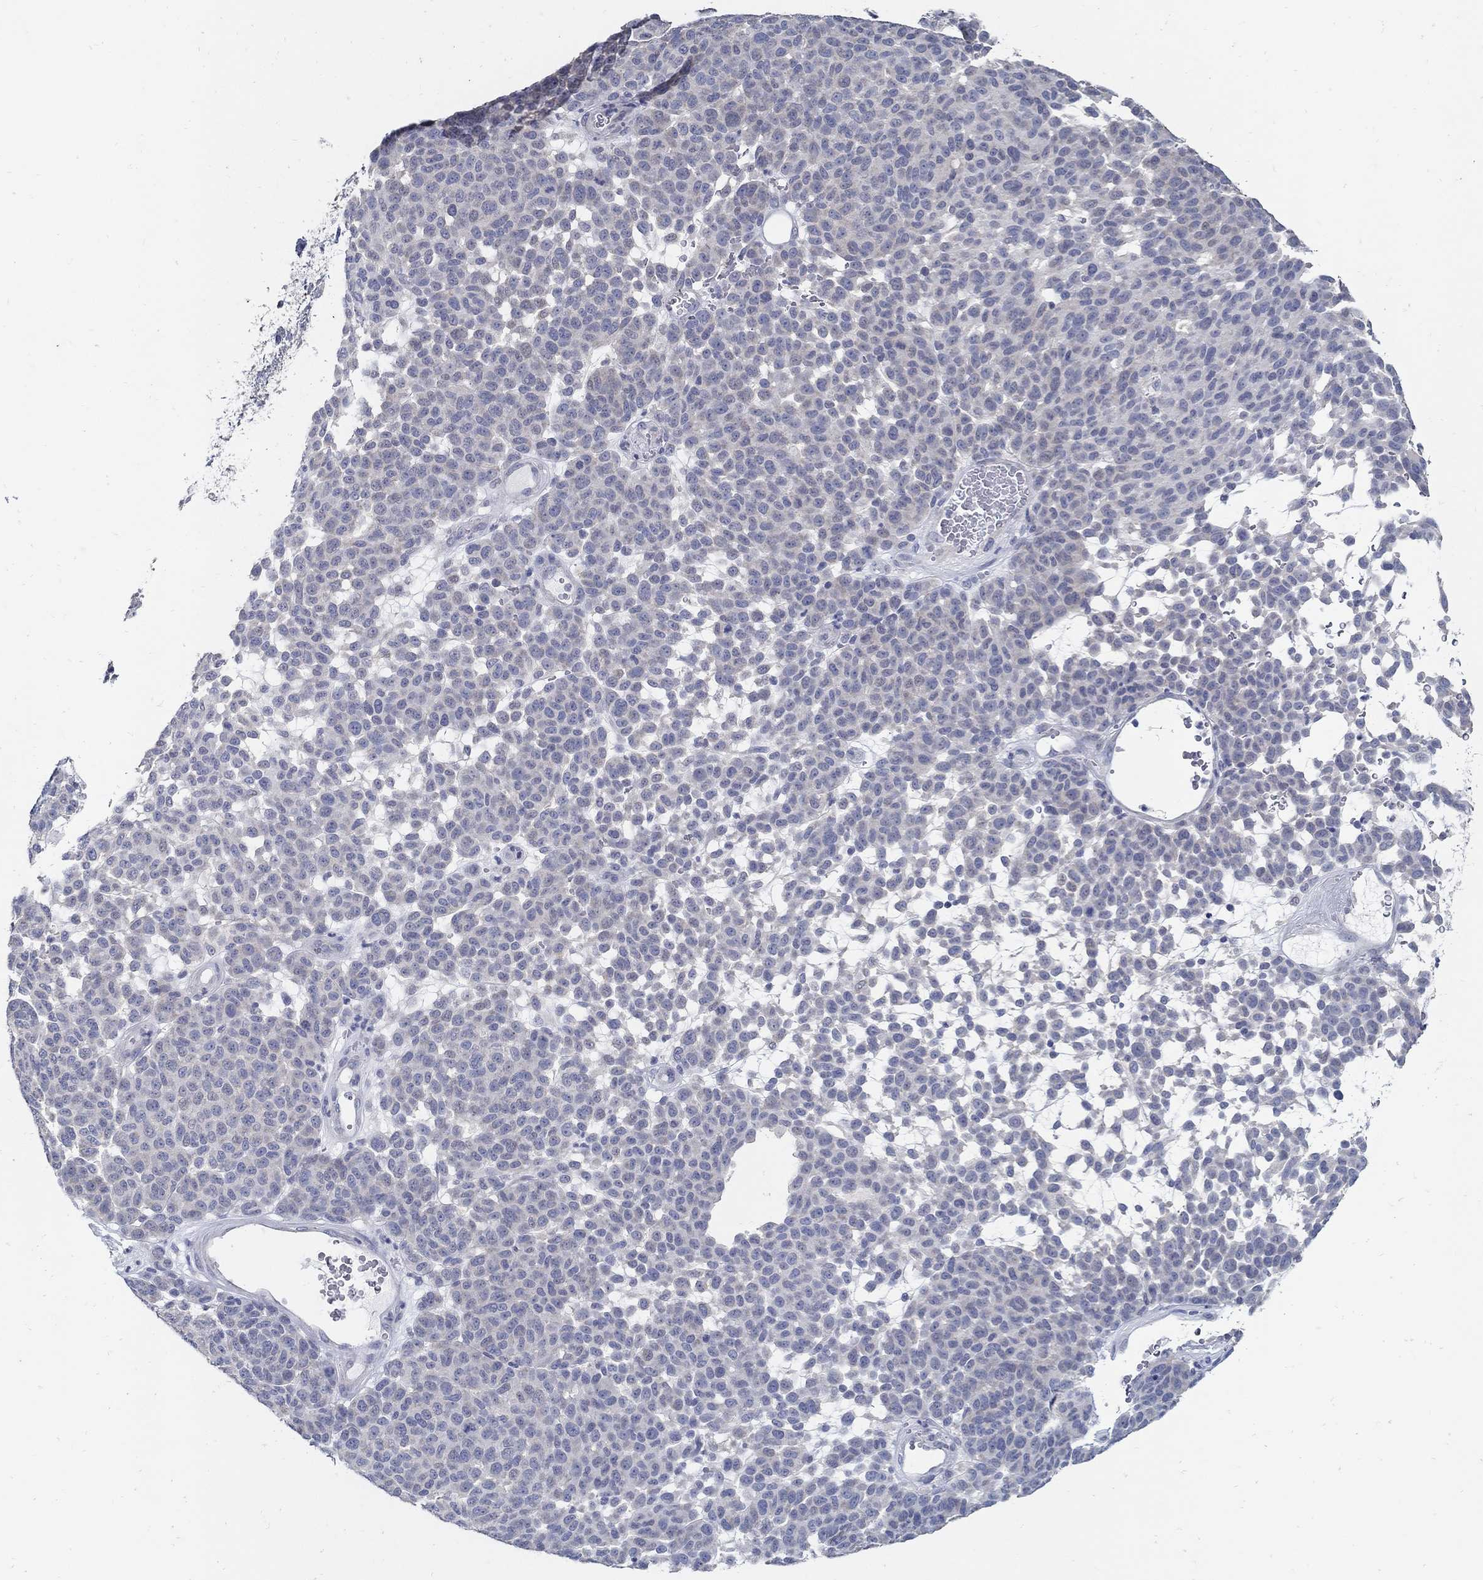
{"staining": {"intensity": "negative", "quantity": "none", "location": "none"}, "tissue": "melanoma", "cell_type": "Tumor cells", "image_type": "cancer", "snomed": [{"axis": "morphology", "description": "Malignant melanoma, NOS"}, {"axis": "topography", "description": "Skin"}], "caption": "DAB (3,3'-diaminobenzidine) immunohistochemical staining of human melanoma shows no significant expression in tumor cells.", "gene": "USP29", "patient": {"sex": "male", "age": 59}}